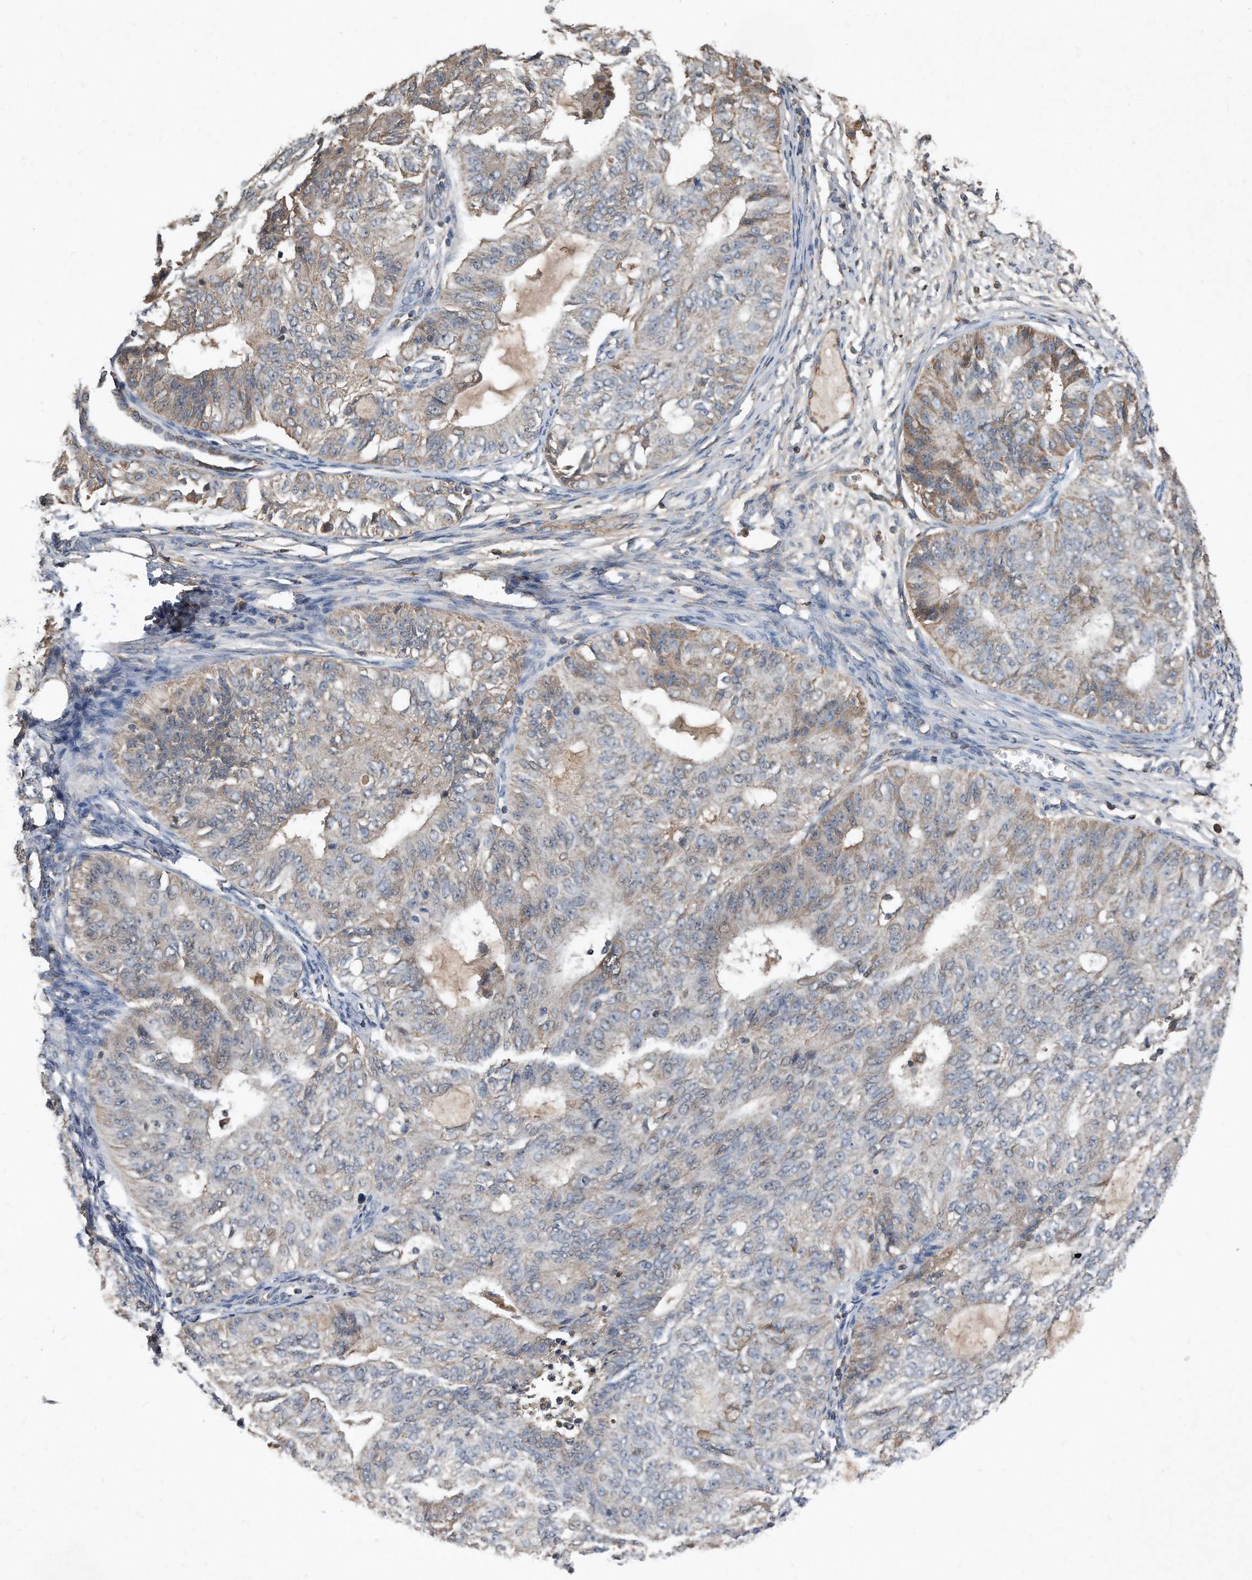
{"staining": {"intensity": "weak", "quantity": "25%-75%", "location": "cytoplasmic/membranous"}, "tissue": "endometrial cancer", "cell_type": "Tumor cells", "image_type": "cancer", "snomed": [{"axis": "morphology", "description": "Adenocarcinoma, NOS"}, {"axis": "topography", "description": "Endometrium"}], "caption": "Immunohistochemical staining of human adenocarcinoma (endometrial) demonstrates low levels of weak cytoplasmic/membranous expression in about 25%-75% of tumor cells. (Stains: DAB in brown, nuclei in blue, Microscopy: brightfield microscopy at high magnification).", "gene": "SDHA", "patient": {"sex": "female", "age": 32}}